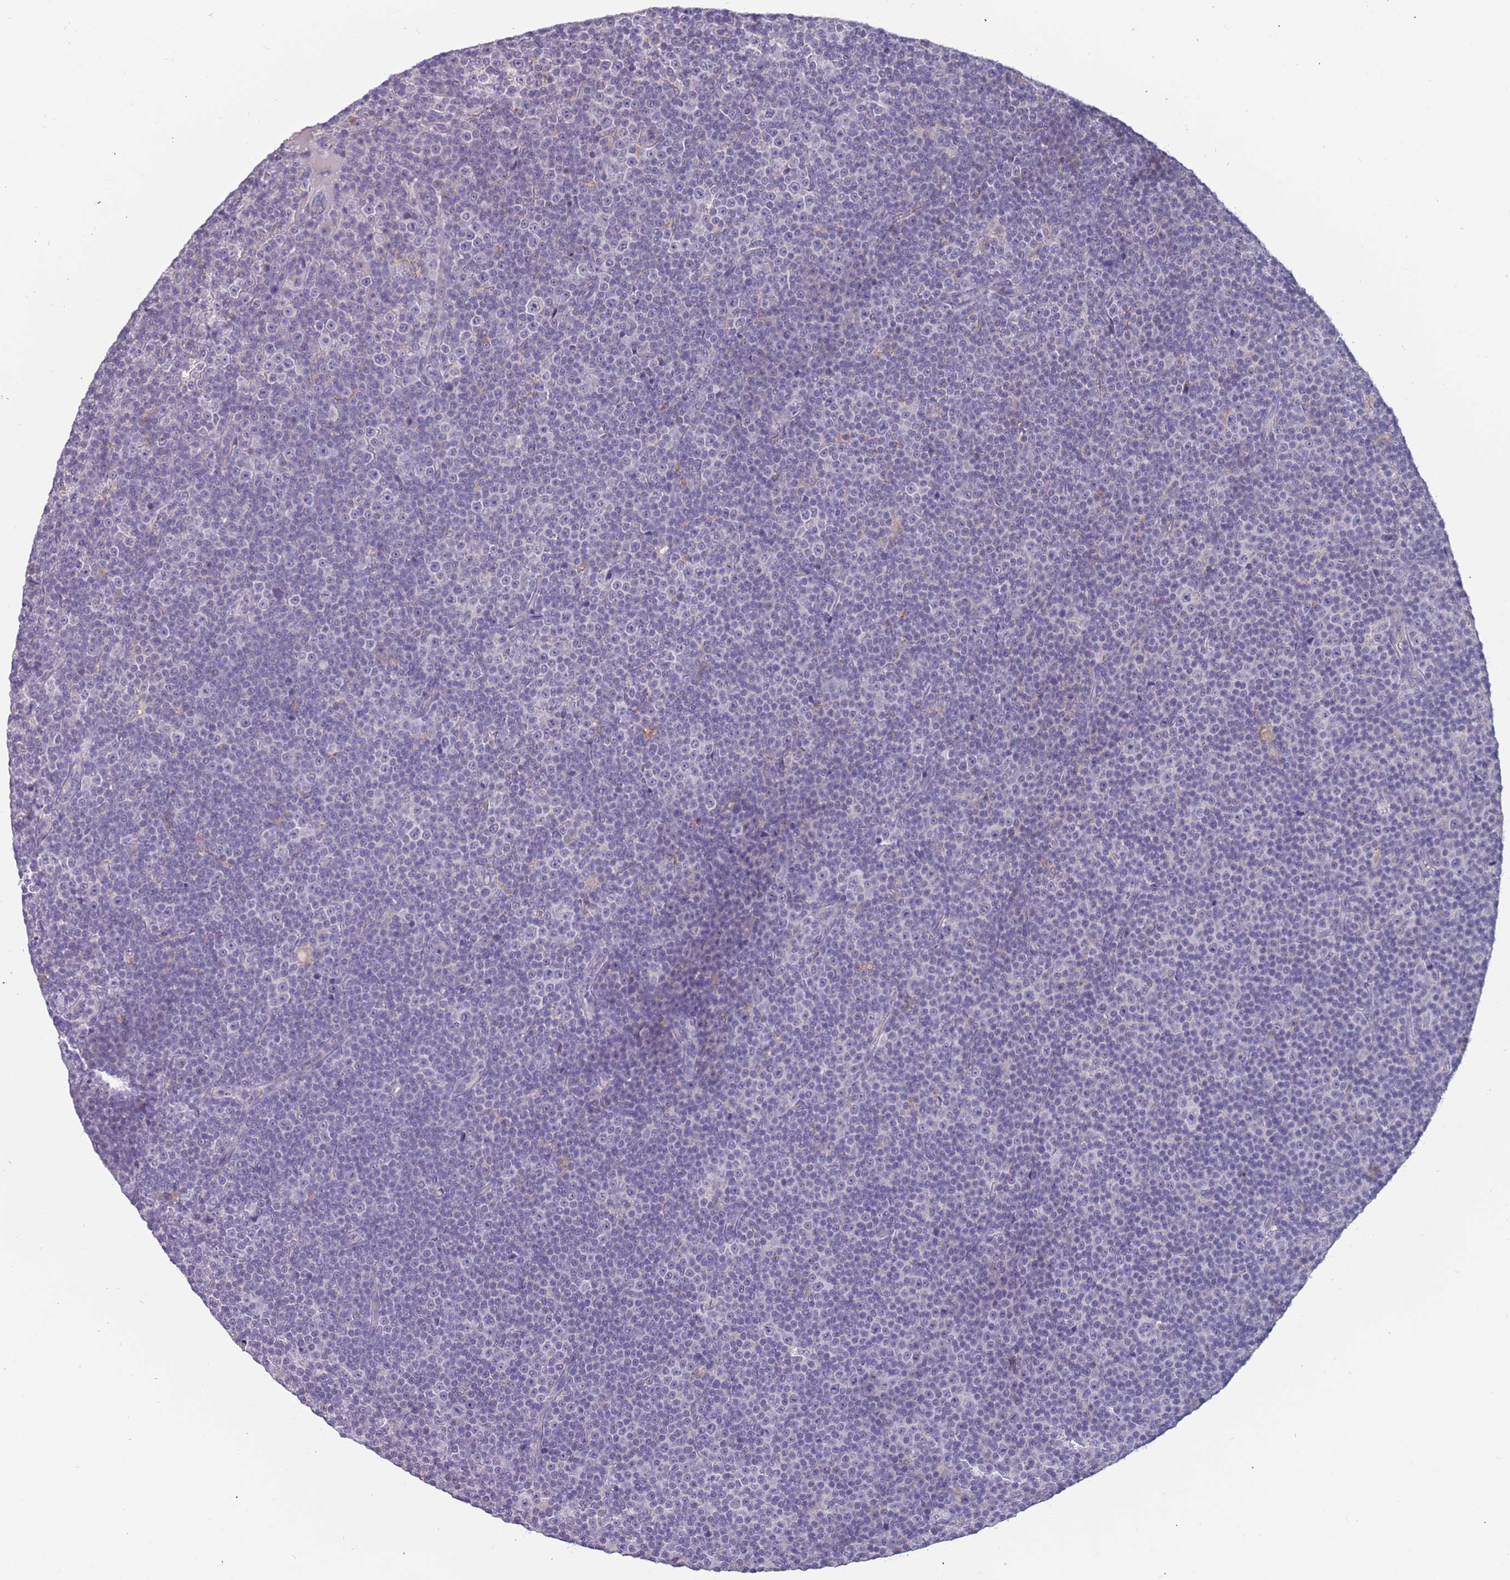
{"staining": {"intensity": "negative", "quantity": "none", "location": "none"}, "tissue": "lymphoma", "cell_type": "Tumor cells", "image_type": "cancer", "snomed": [{"axis": "morphology", "description": "Malignant lymphoma, non-Hodgkin's type, Low grade"}, {"axis": "topography", "description": "Lymph node"}], "caption": "An immunohistochemistry (IHC) histopathology image of low-grade malignant lymphoma, non-Hodgkin's type is shown. There is no staining in tumor cells of low-grade malignant lymphoma, non-Hodgkin's type.", "gene": "RHCG", "patient": {"sex": "female", "age": 67}}